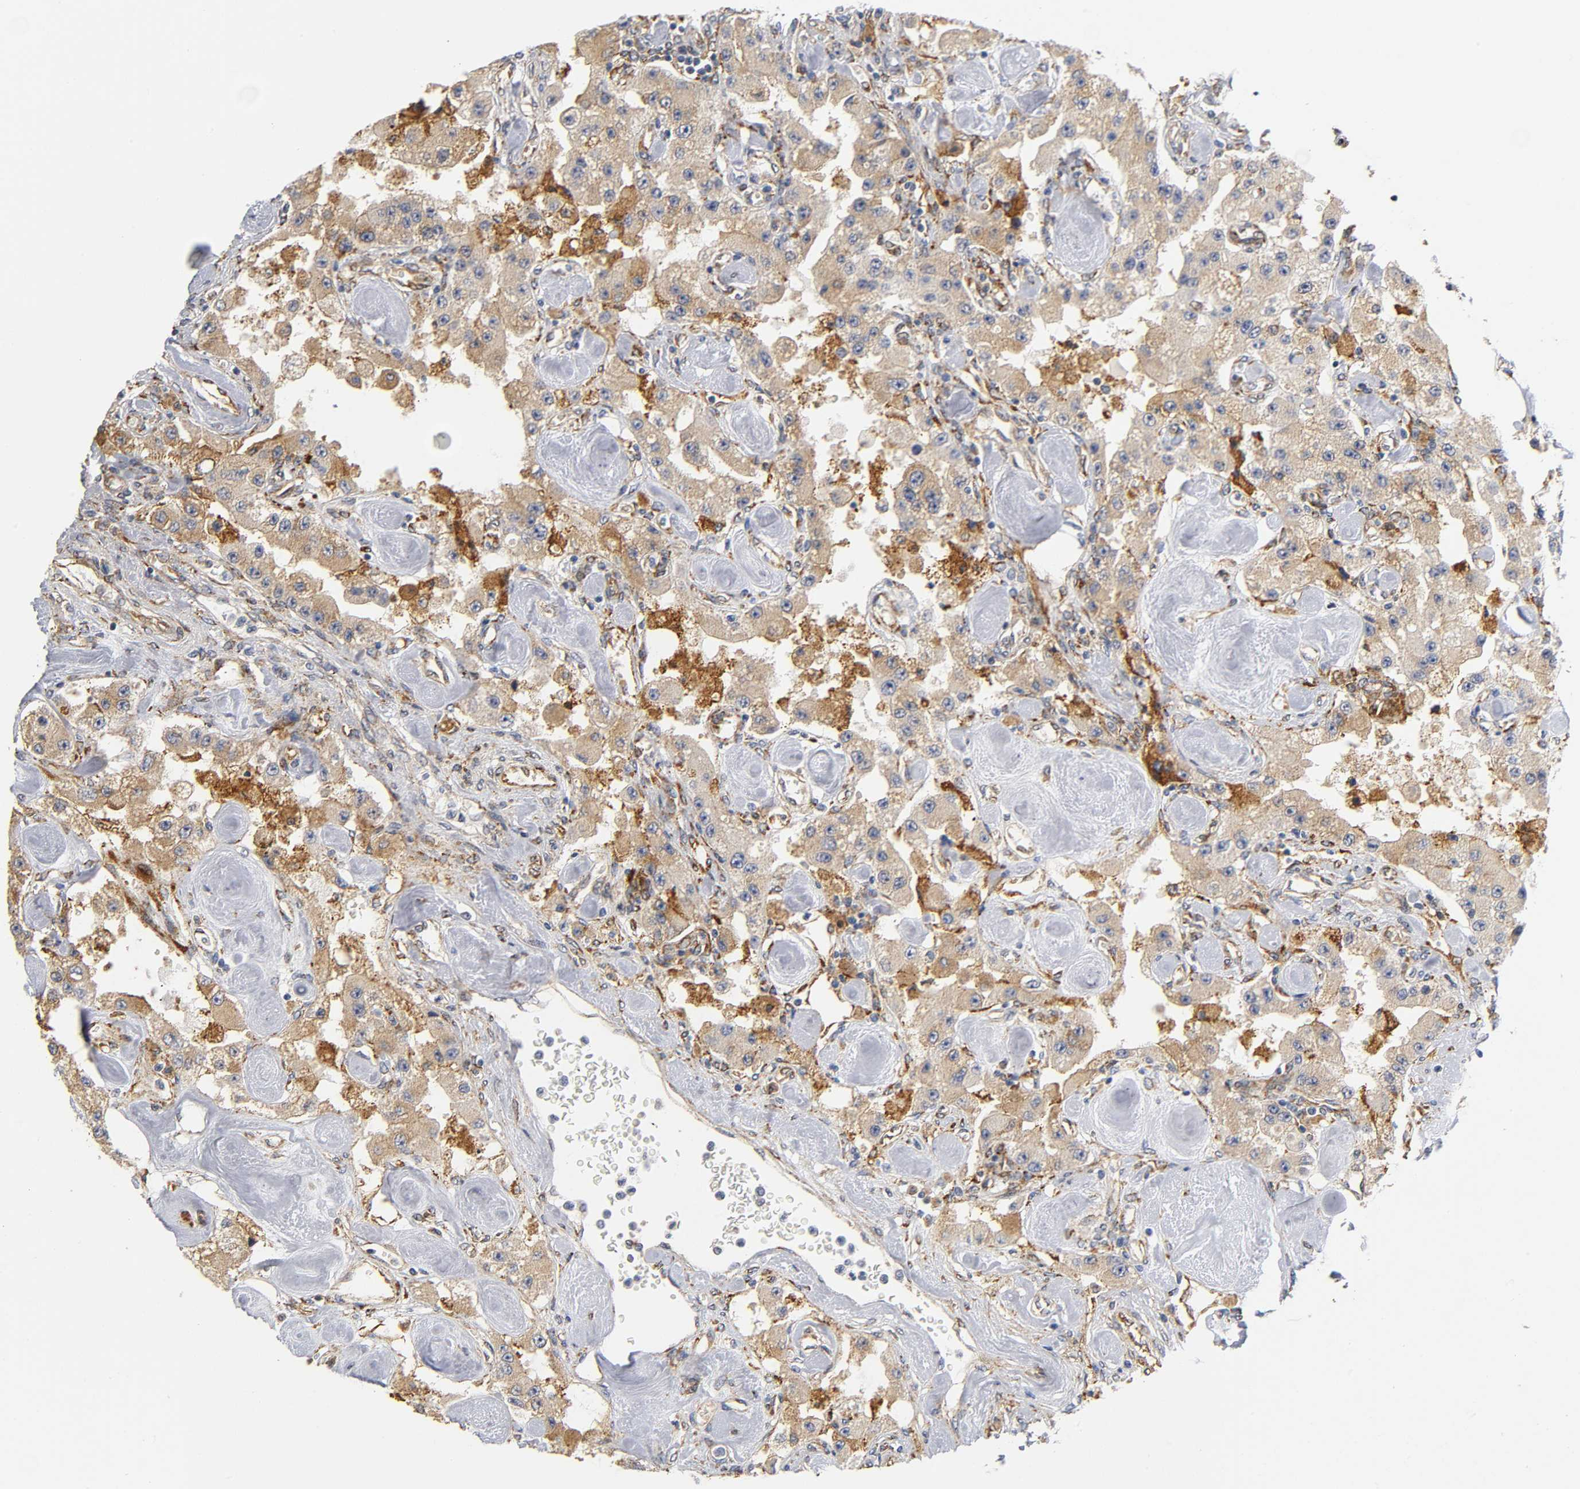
{"staining": {"intensity": "weak", "quantity": ">75%", "location": "cytoplasmic/membranous"}, "tissue": "carcinoid", "cell_type": "Tumor cells", "image_type": "cancer", "snomed": [{"axis": "morphology", "description": "Carcinoid, malignant, NOS"}, {"axis": "topography", "description": "Pancreas"}], "caption": "Immunohistochemistry (IHC) photomicrograph of human carcinoid stained for a protein (brown), which reveals low levels of weak cytoplasmic/membranous expression in about >75% of tumor cells.", "gene": "SOS2", "patient": {"sex": "male", "age": 41}}